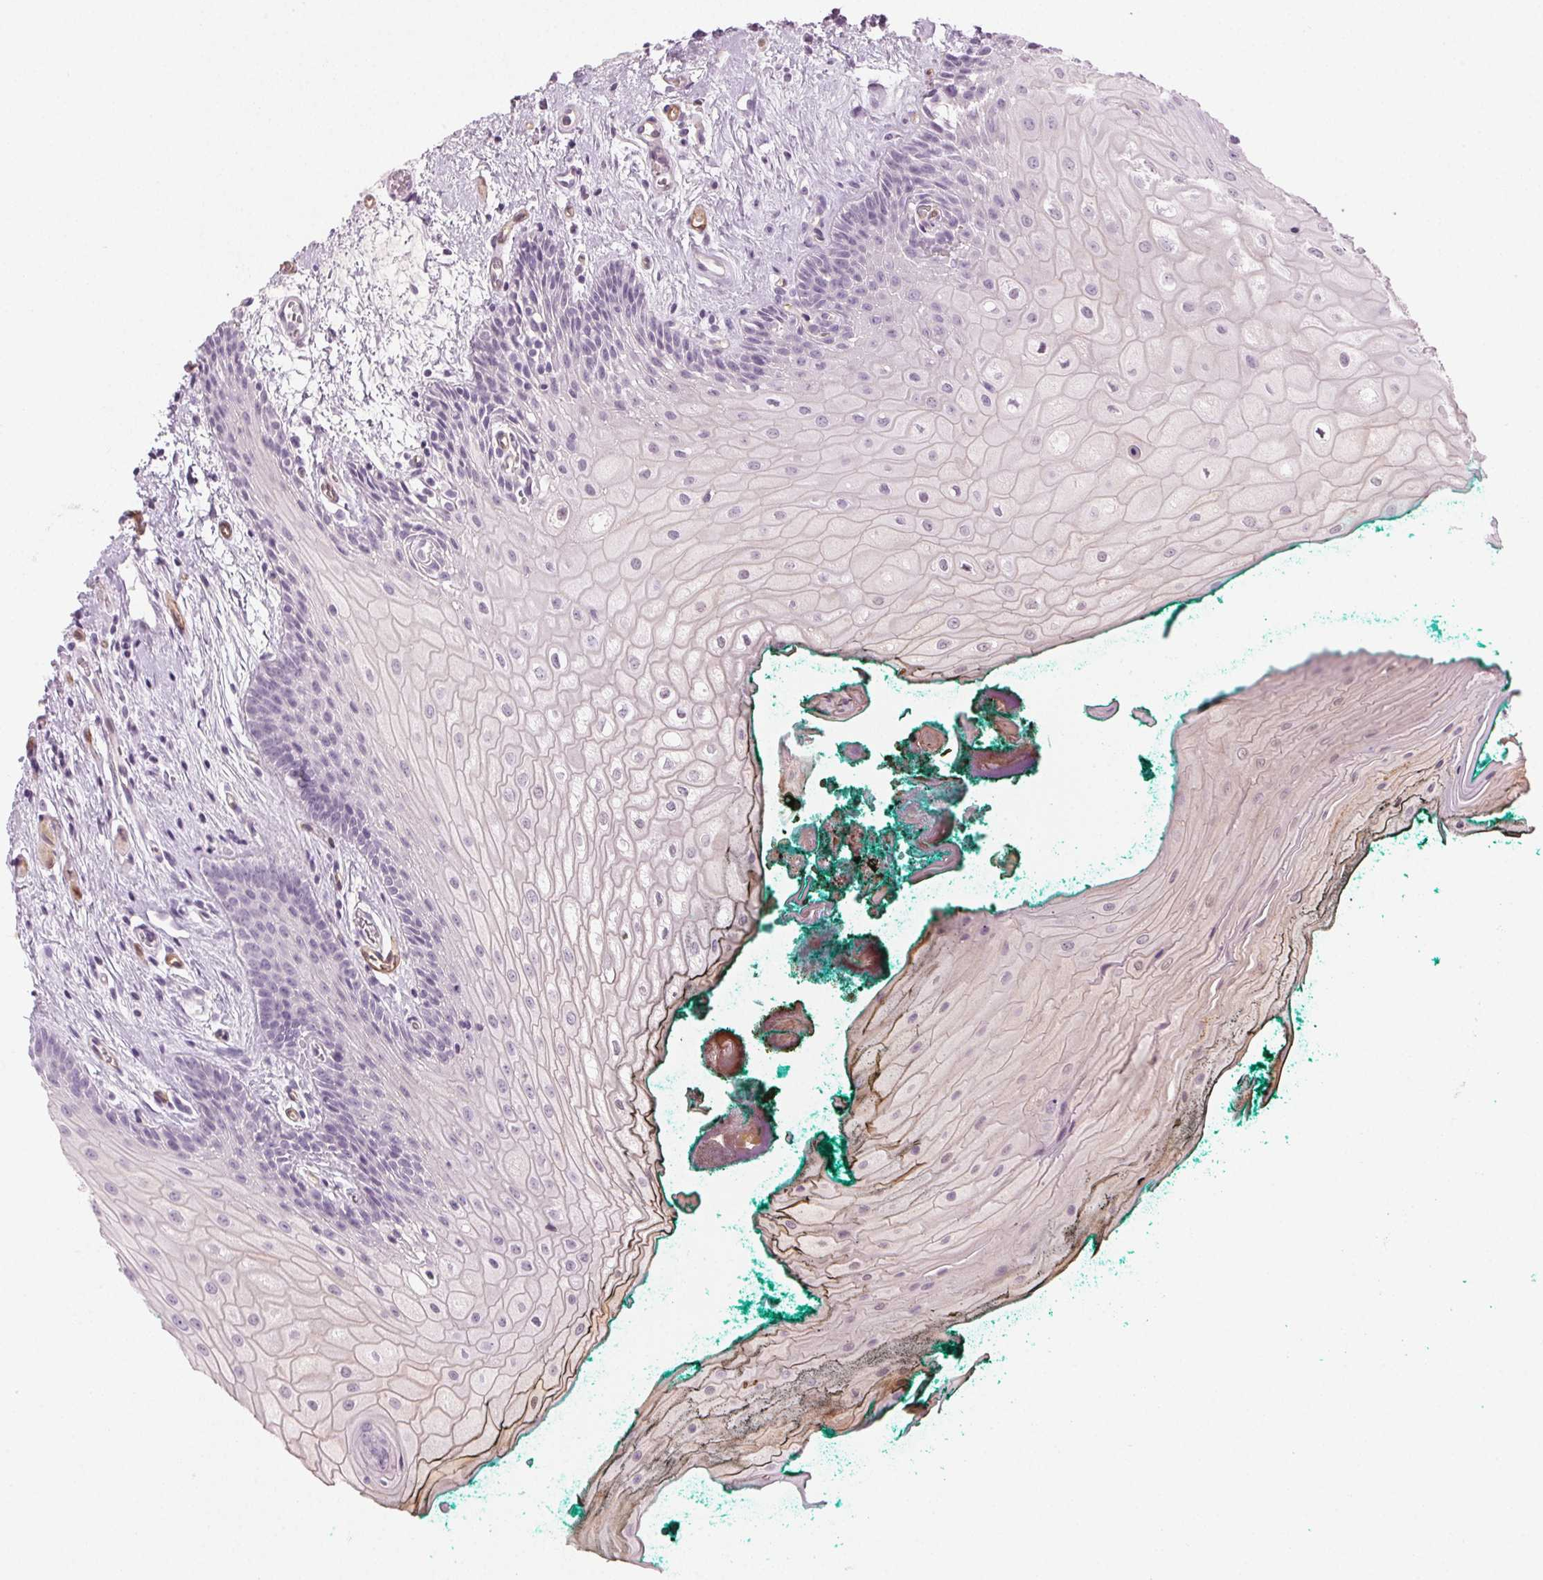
{"staining": {"intensity": "weak", "quantity": "<25%", "location": "cytoplasmic/membranous"}, "tissue": "oral mucosa", "cell_type": "Squamous epithelial cells", "image_type": "normal", "snomed": [{"axis": "morphology", "description": "Normal tissue, NOS"}, {"axis": "topography", "description": "Oral tissue"}], "caption": "This is an immunohistochemistry image of normal oral mucosa. There is no positivity in squamous epithelial cells.", "gene": "AIF1L", "patient": {"sex": "female", "age": 68}}